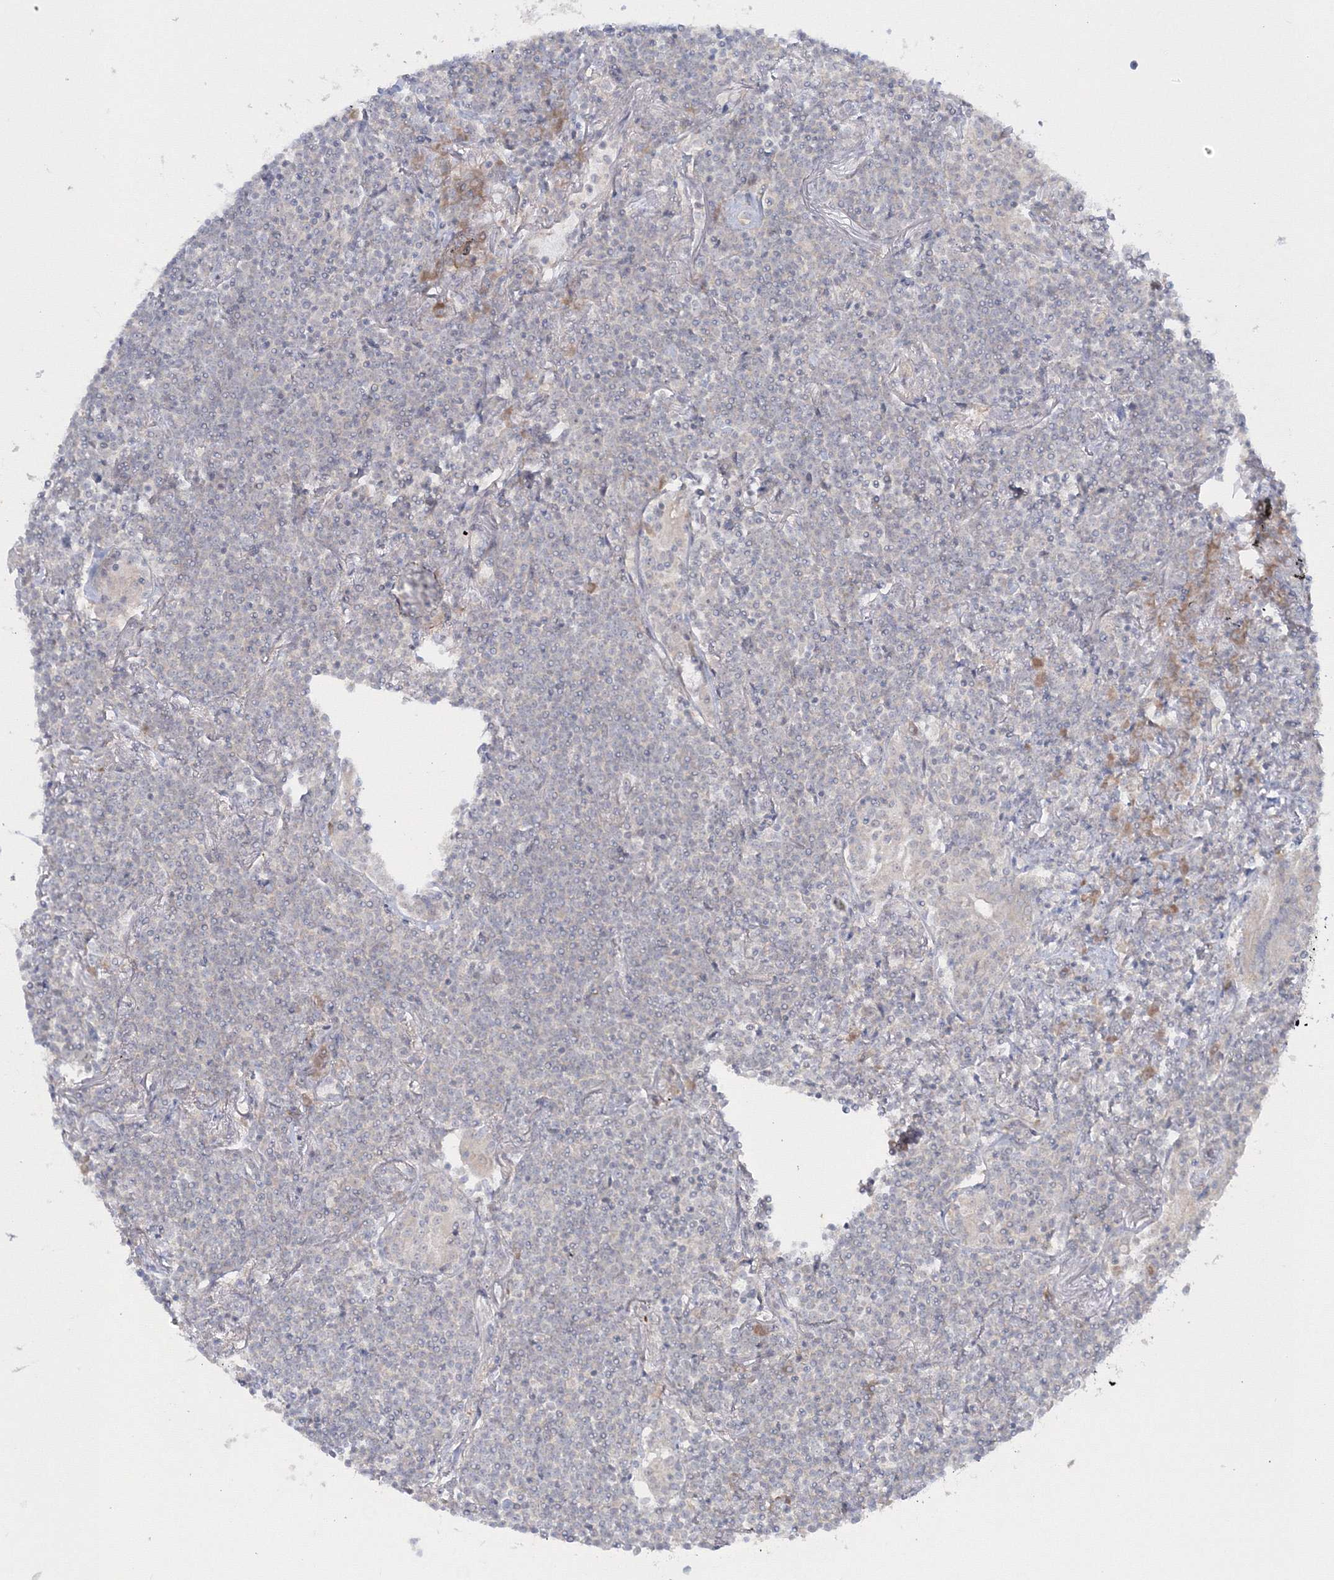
{"staining": {"intensity": "negative", "quantity": "none", "location": "none"}, "tissue": "lymphoma", "cell_type": "Tumor cells", "image_type": "cancer", "snomed": [{"axis": "morphology", "description": "Malignant lymphoma, non-Hodgkin's type, Low grade"}, {"axis": "topography", "description": "Lung"}], "caption": "Immunohistochemical staining of human malignant lymphoma, non-Hodgkin's type (low-grade) reveals no significant positivity in tumor cells.", "gene": "IPMK", "patient": {"sex": "female", "age": 71}}